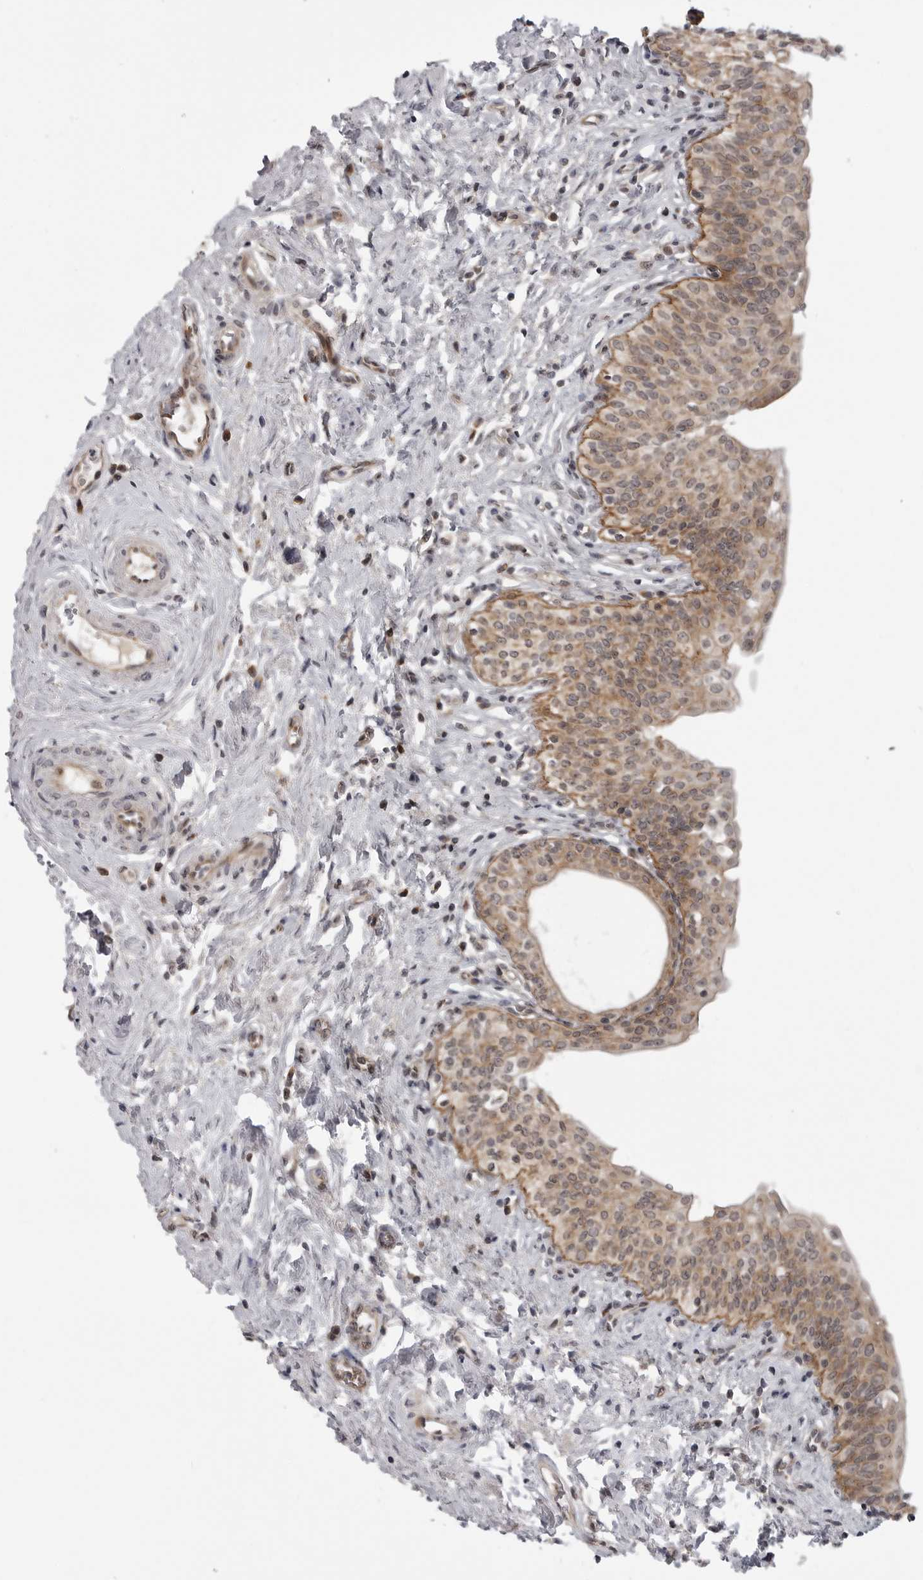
{"staining": {"intensity": "moderate", "quantity": ">75%", "location": "cytoplasmic/membranous,nuclear"}, "tissue": "urinary bladder", "cell_type": "Urothelial cells", "image_type": "normal", "snomed": [{"axis": "morphology", "description": "Normal tissue, NOS"}, {"axis": "topography", "description": "Urinary bladder"}], "caption": "High-magnification brightfield microscopy of benign urinary bladder stained with DAB (3,3'-diaminobenzidine) (brown) and counterstained with hematoxylin (blue). urothelial cells exhibit moderate cytoplasmic/membranous,nuclear positivity is identified in about>75% of cells. Nuclei are stained in blue.", "gene": "LRRC45", "patient": {"sex": "male", "age": 83}}